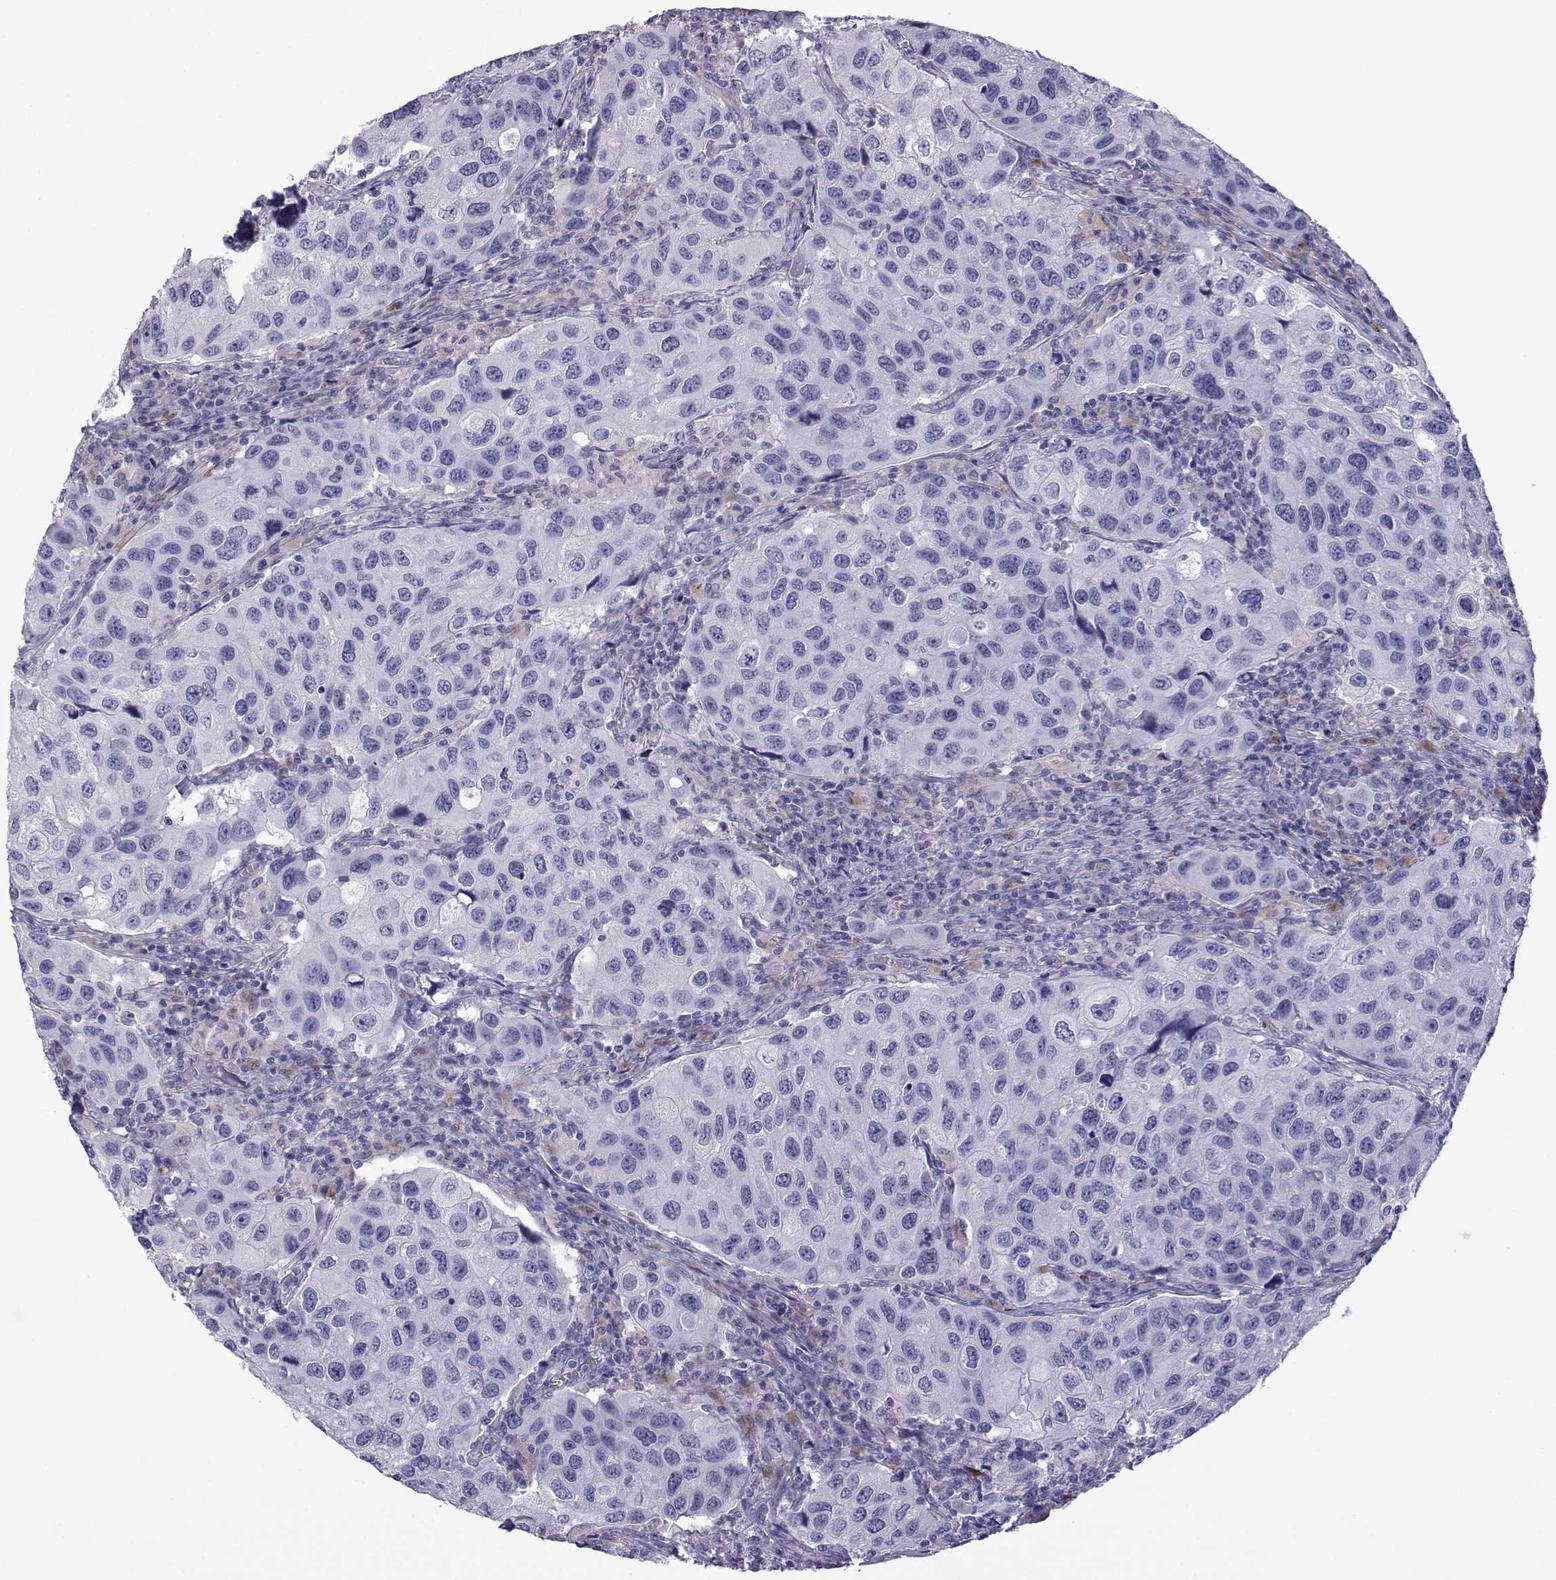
{"staining": {"intensity": "negative", "quantity": "none", "location": "none"}, "tissue": "urothelial cancer", "cell_type": "Tumor cells", "image_type": "cancer", "snomed": [{"axis": "morphology", "description": "Urothelial carcinoma, High grade"}, {"axis": "topography", "description": "Urinary bladder"}], "caption": "IHC of urothelial cancer shows no staining in tumor cells. Nuclei are stained in blue.", "gene": "CFAP70", "patient": {"sex": "male", "age": 79}}